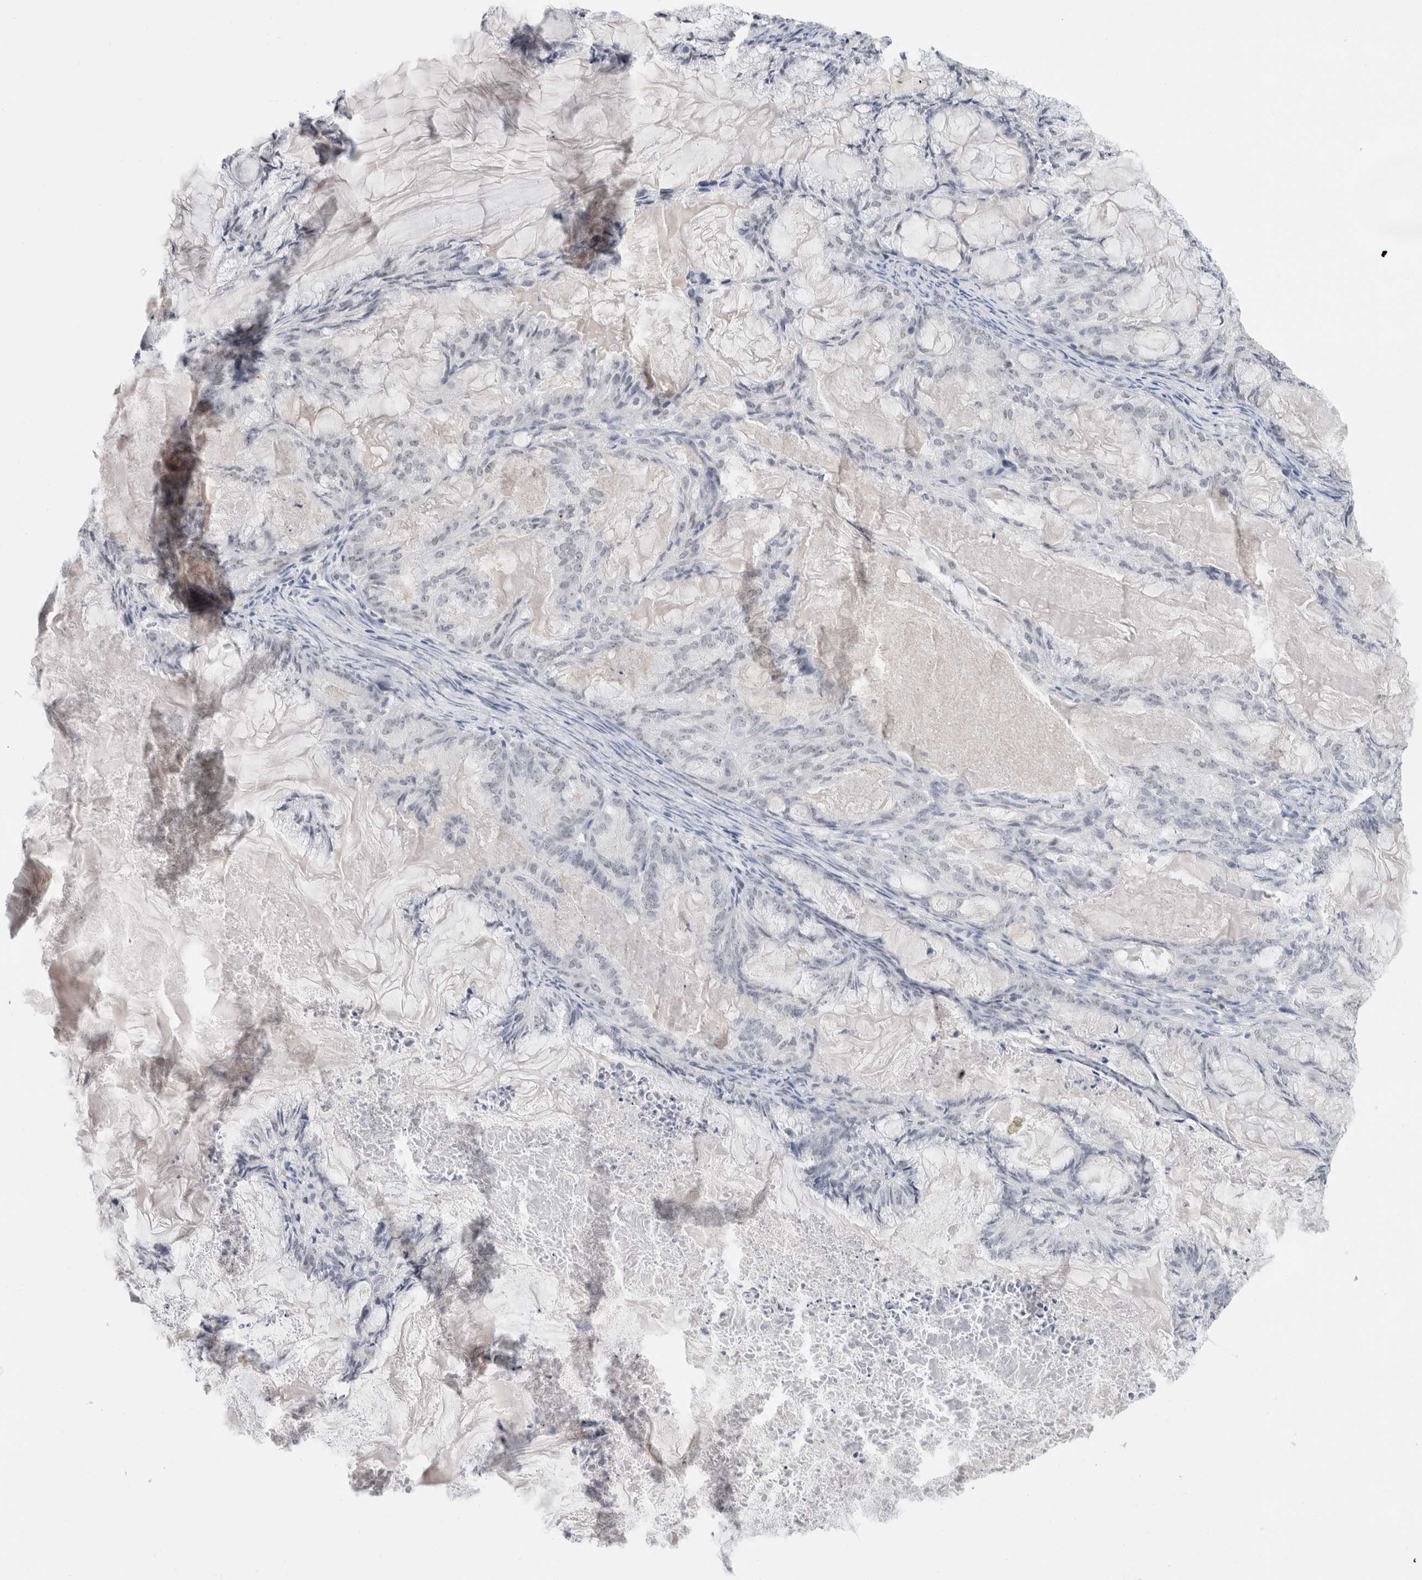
{"staining": {"intensity": "negative", "quantity": "none", "location": "none"}, "tissue": "endometrial cancer", "cell_type": "Tumor cells", "image_type": "cancer", "snomed": [{"axis": "morphology", "description": "Adenocarcinoma, NOS"}, {"axis": "topography", "description": "Endometrium"}], "caption": "Human endometrial adenocarcinoma stained for a protein using IHC shows no expression in tumor cells.", "gene": "CADM3", "patient": {"sex": "female", "age": 86}}